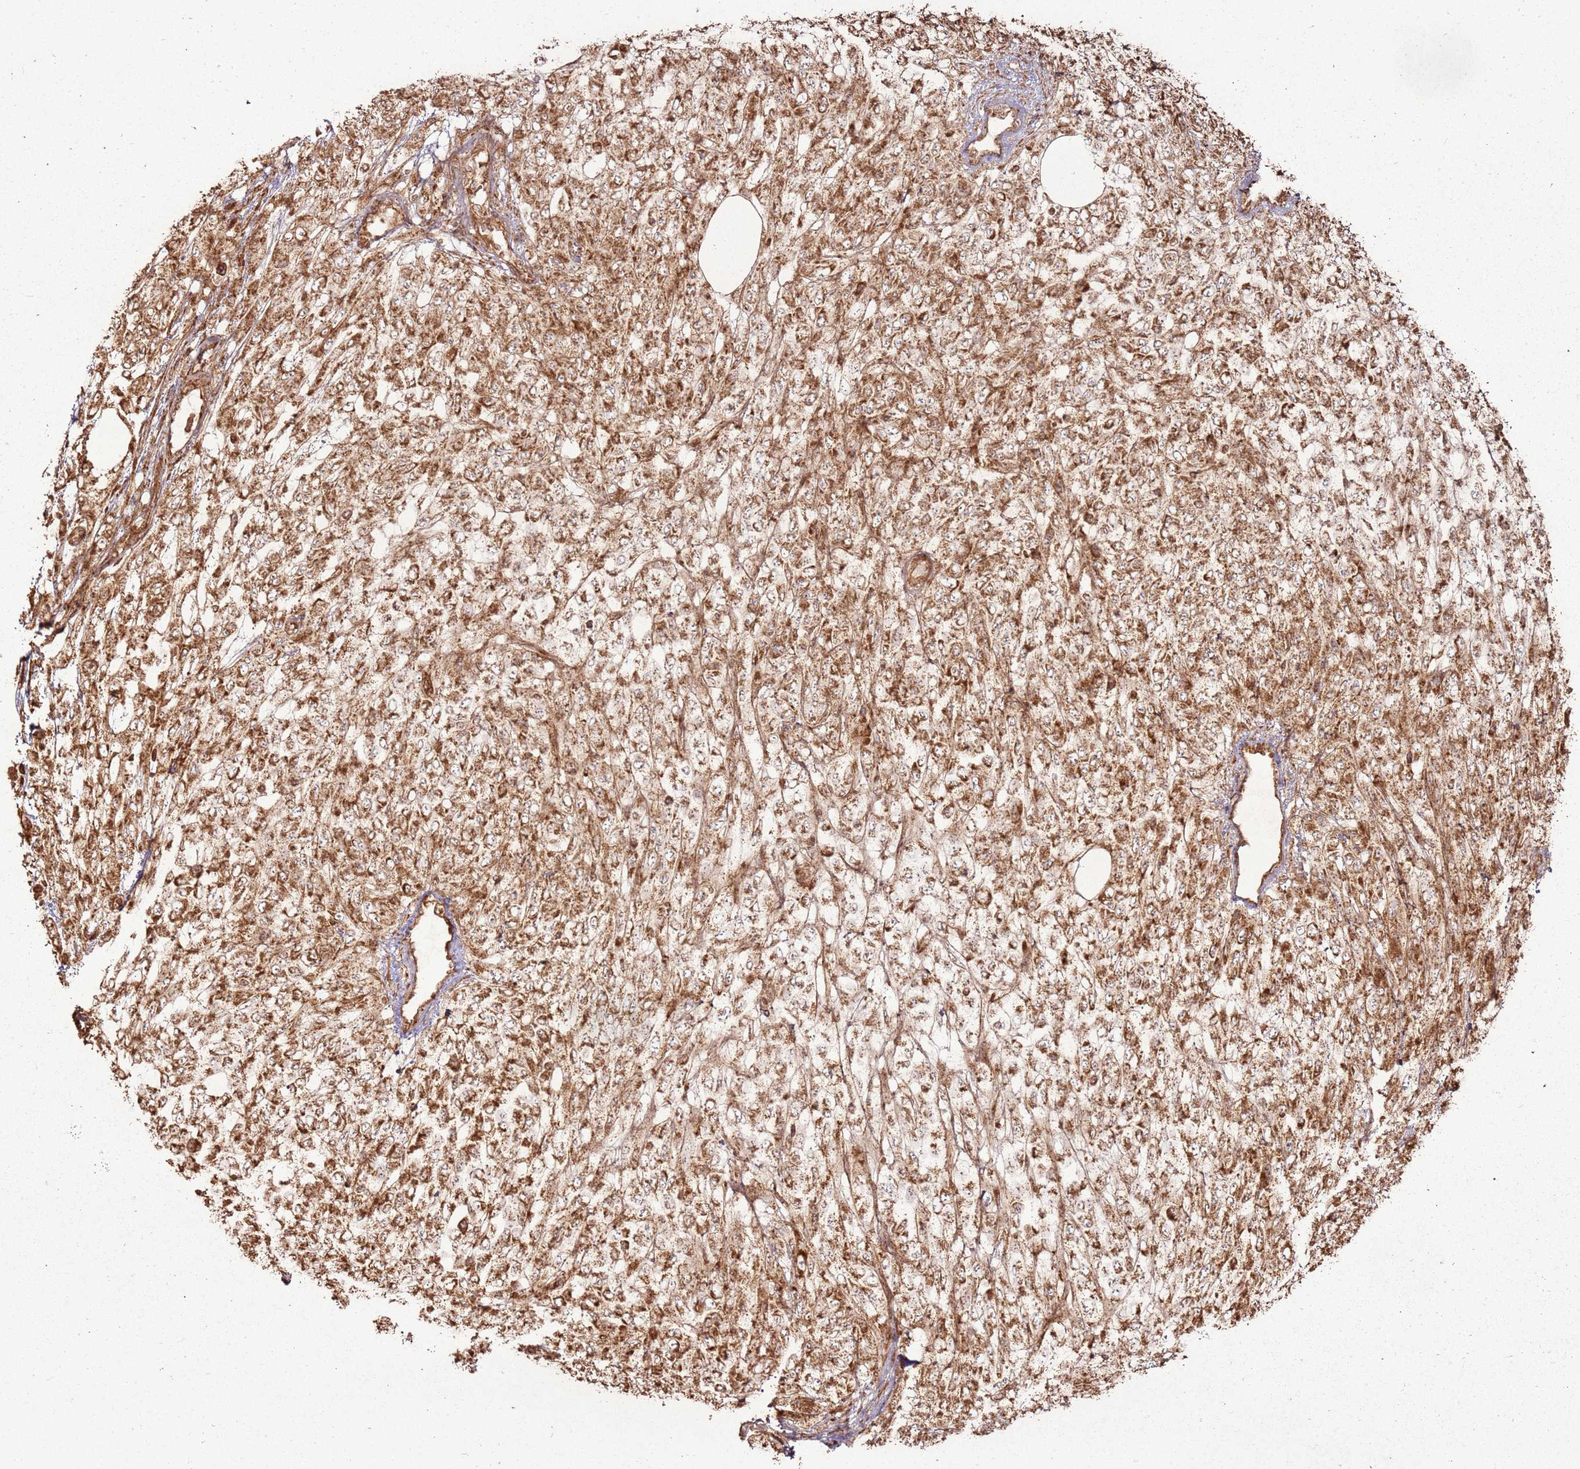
{"staining": {"intensity": "moderate", "quantity": ">75%", "location": "cytoplasmic/membranous"}, "tissue": "melanoma", "cell_type": "Tumor cells", "image_type": "cancer", "snomed": [{"axis": "morphology", "description": "Normal morphology"}, {"axis": "morphology", "description": "Malignant melanoma, NOS"}, {"axis": "topography", "description": "Skin"}], "caption": "The immunohistochemical stain shows moderate cytoplasmic/membranous expression in tumor cells of malignant melanoma tissue. (Brightfield microscopy of DAB IHC at high magnification).", "gene": "MRPS6", "patient": {"sex": "female", "age": 72}}